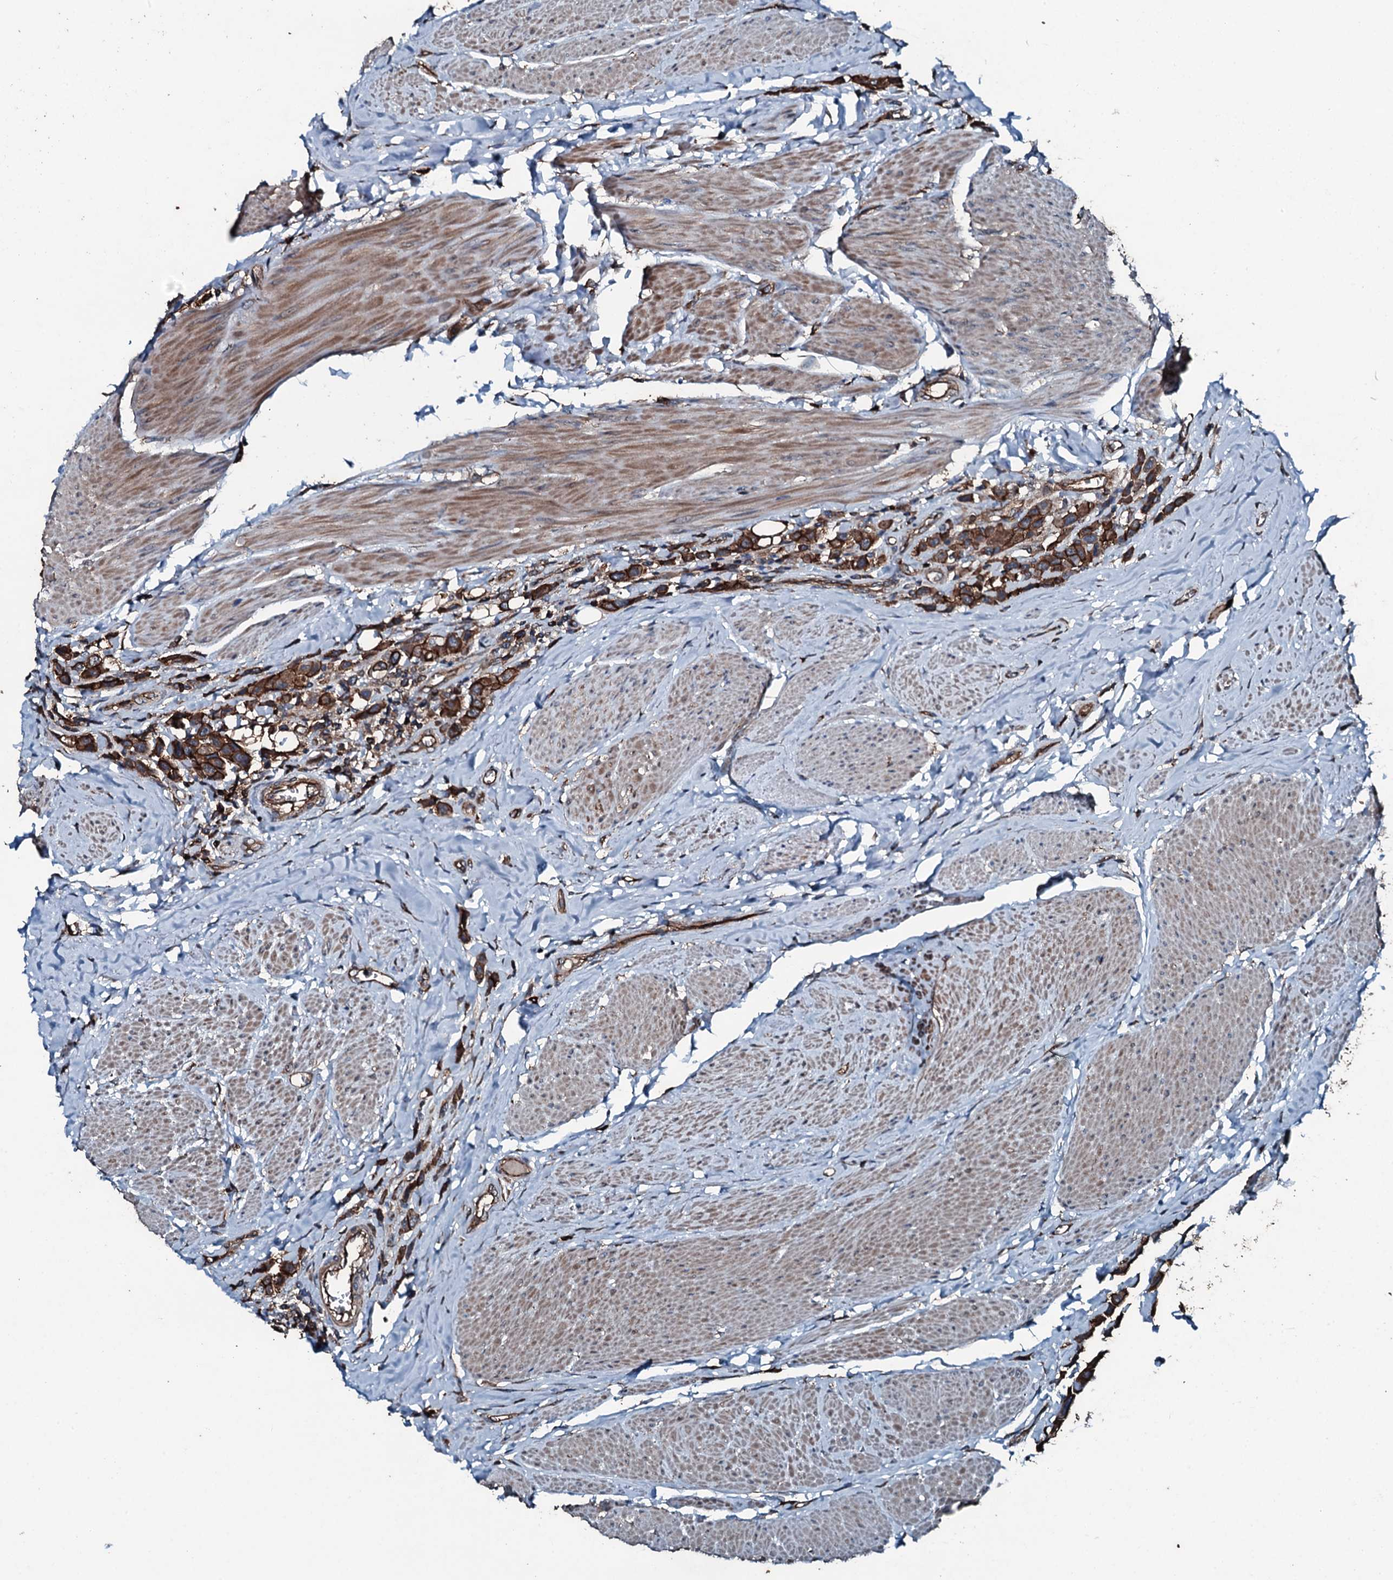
{"staining": {"intensity": "strong", "quantity": ">75%", "location": "cytoplasmic/membranous"}, "tissue": "urothelial cancer", "cell_type": "Tumor cells", "image_type": "cancer", "snomed": [{"axis": "morphology", "description": "Urothelial carcinoma, High grade"}, {"axis": "topography", "description": "Urinary bladder"}], "caption": "Strong cytoplasmic/membranous positivity is identified in about >75% of tumor cells in urothelial carcinoma (high-grade).", "gene": "SLC25A38", "patient": {"sex": "male", "age": 50}}